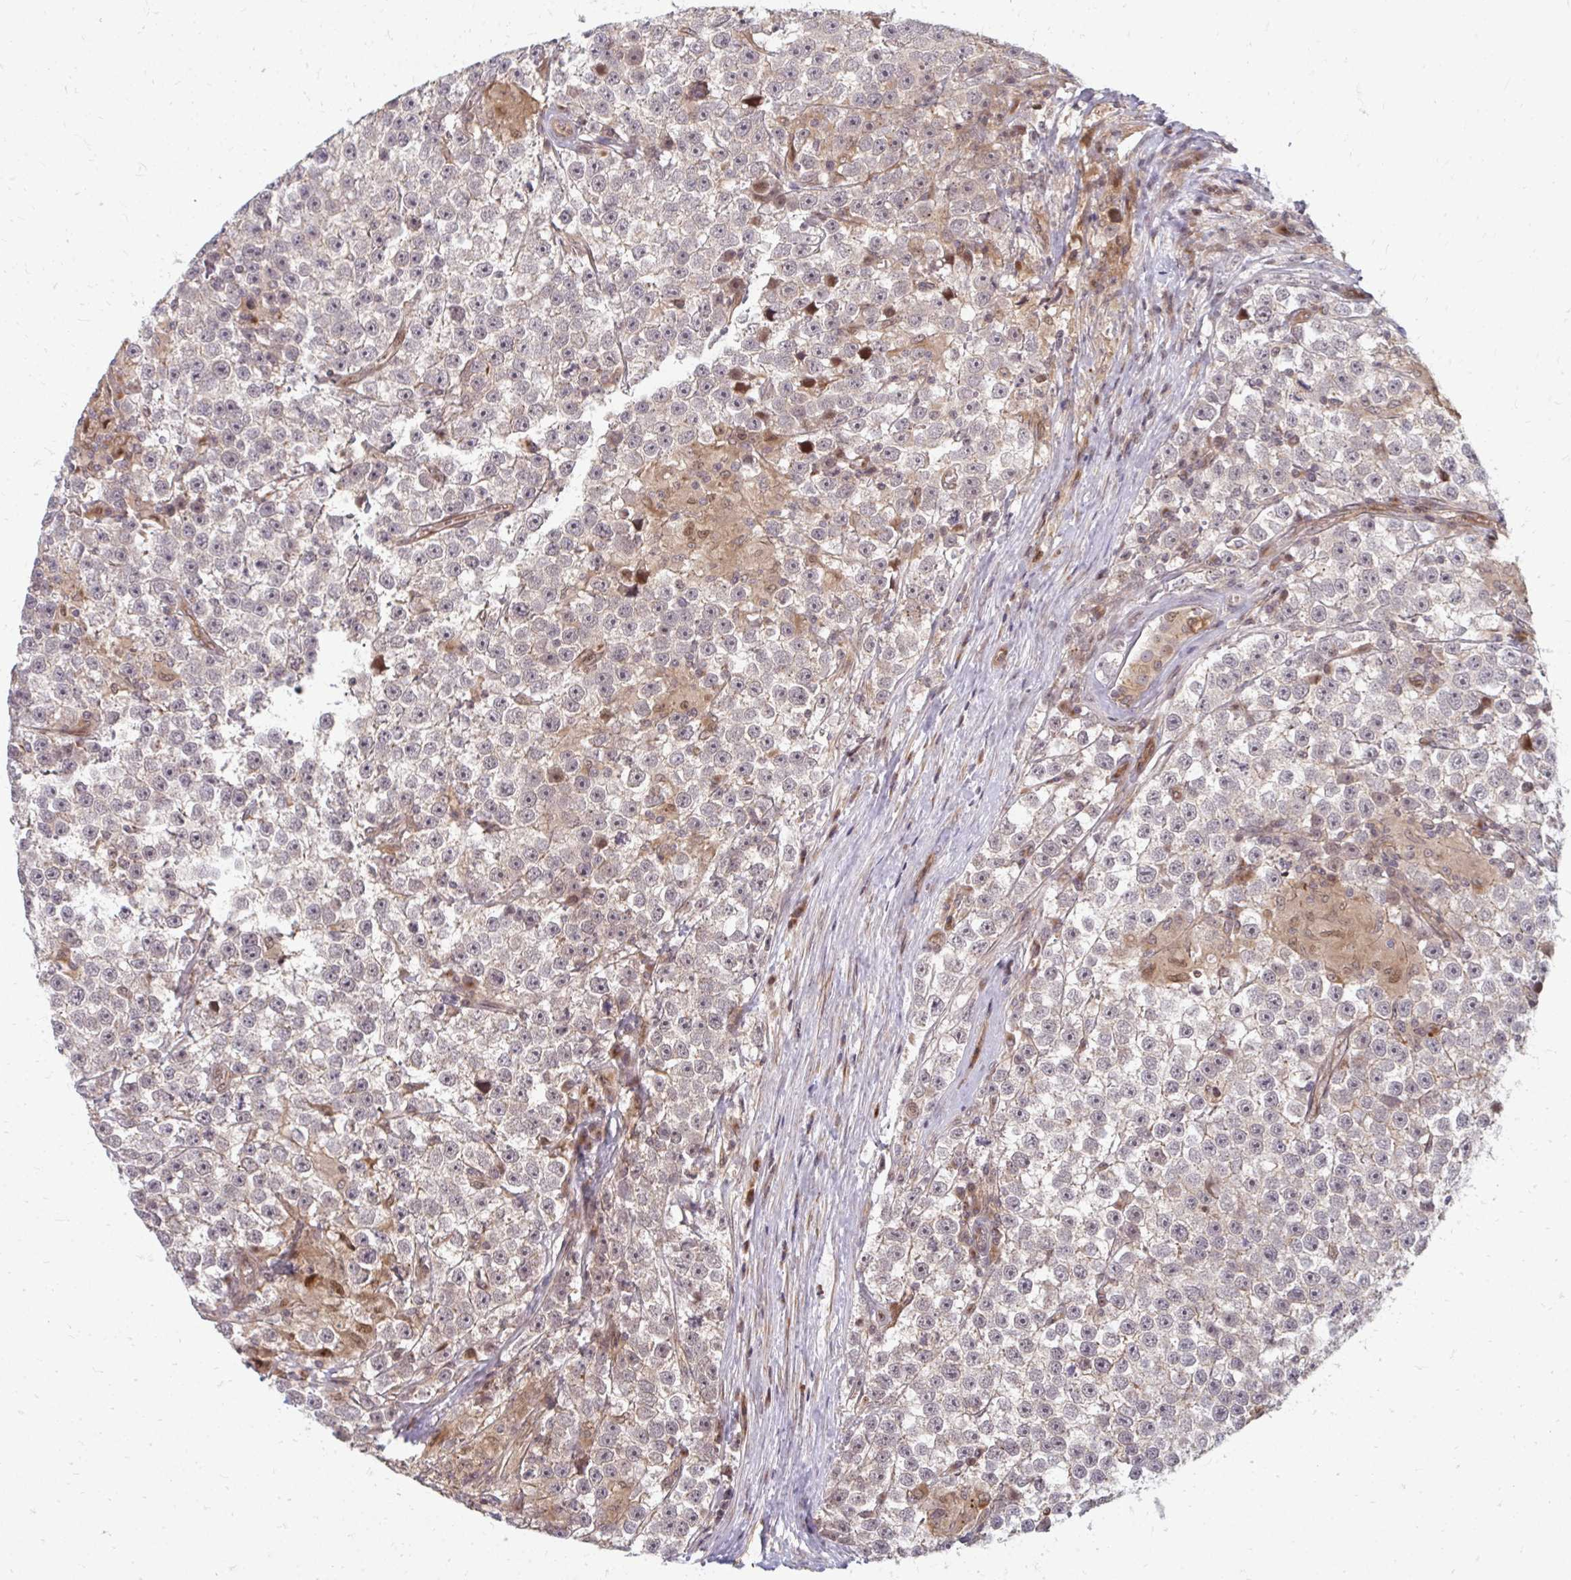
{"staining": {"intensity": "negative", "quantity": "none", "location": "none"}, "tissue": "testis cancer", "cell_type": "Tumor cells", "image_type": "cancer", "snomed": [{"axis": "morphology", "description": "Seminoma, NOS"}, {"axis": "topography", "description": "Testis"}], "caption": "Image shows no significant protein positivity in tumor cells of seminoma (testis).", "gene": "ZNF285", "patient": {"sex": "male", "age": 31}}